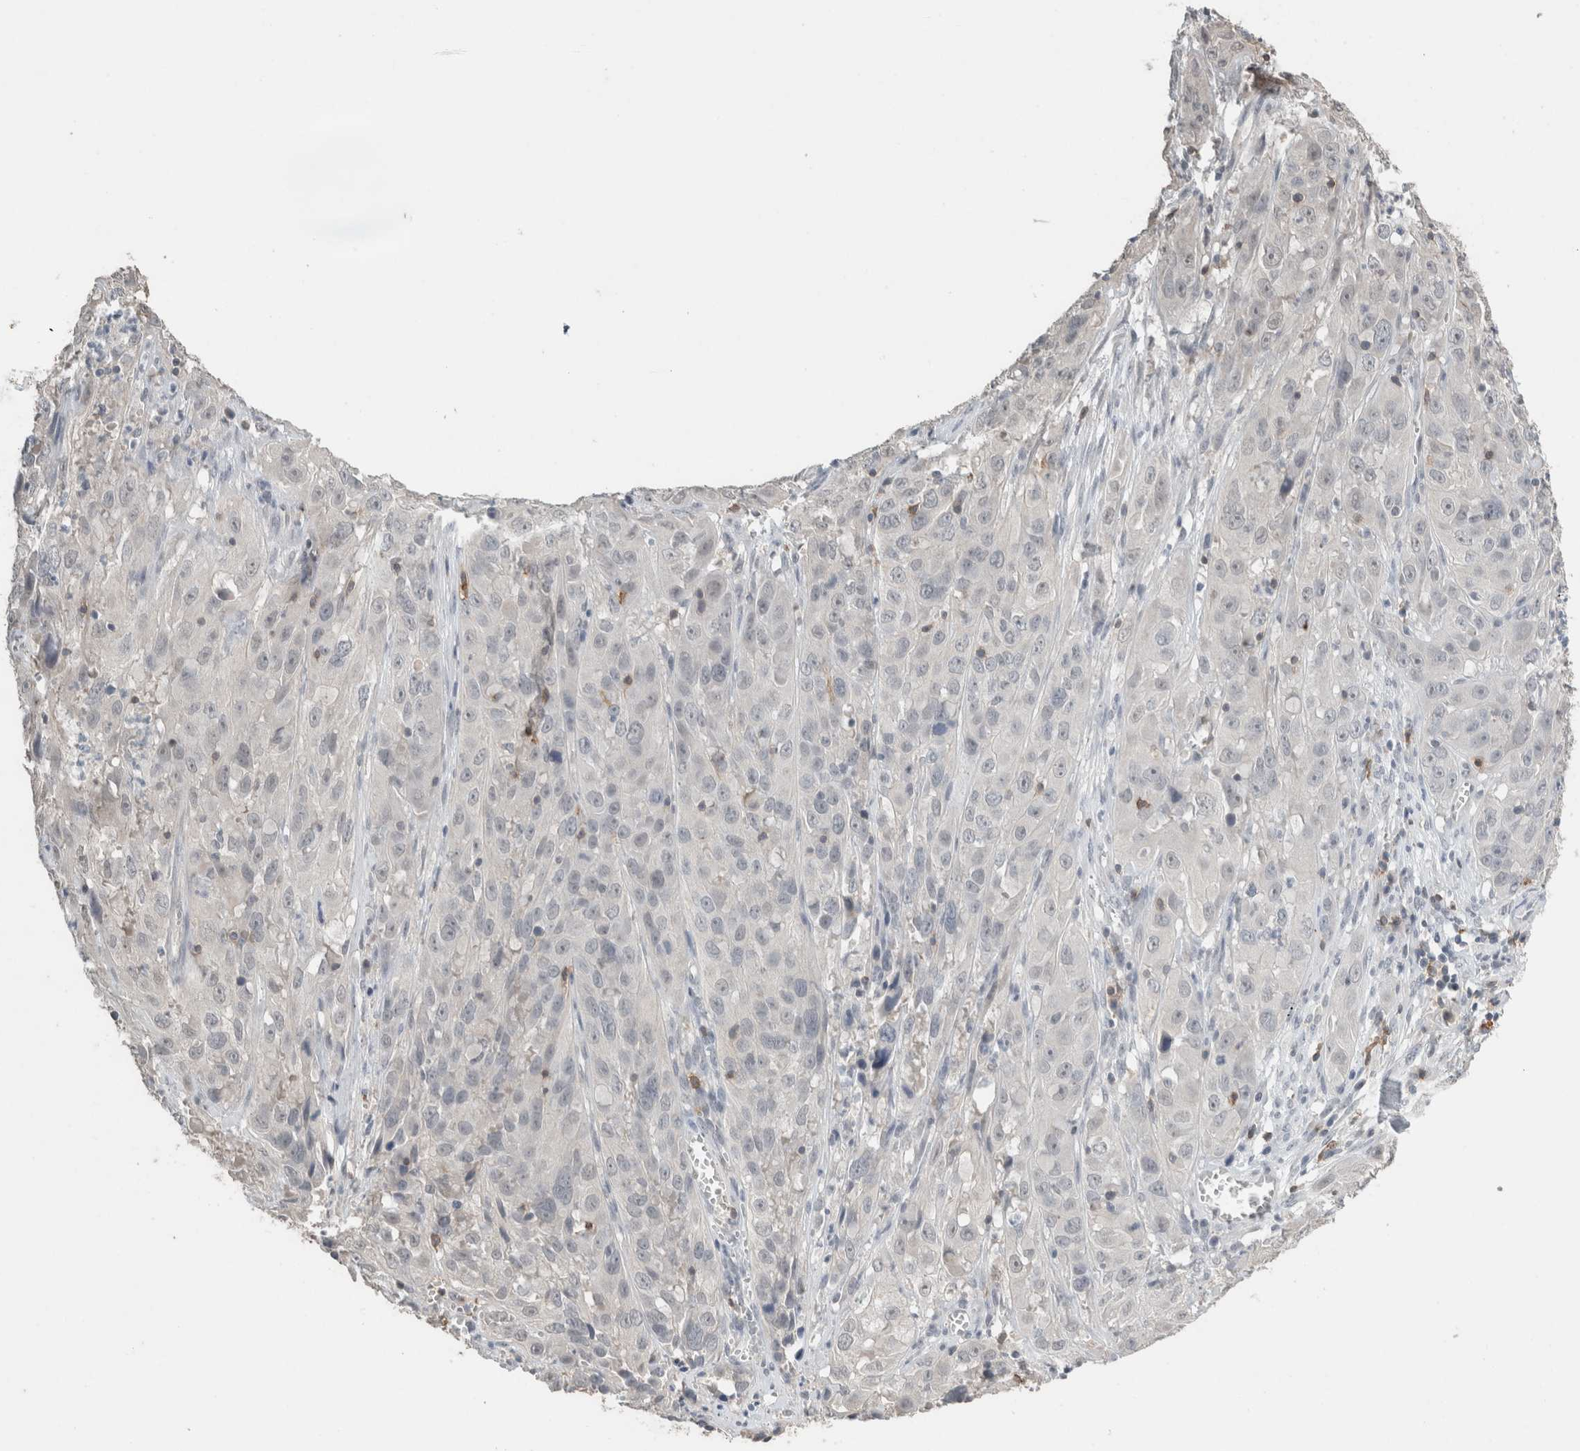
{"staining": {"intensity": "negative", "quantity": "none", "location": "none"}, "tissue": "cervical cancer", "cell_type": "Tumor cells", "image_type": "cancer", "snomed": [{"axis": "morphology", "description": "Squamous cell carcinoma, NOS"}, {"axis": "topography", "description": "Cervix"}], "caption": "Squamous cell carcinoma (cervical) stained for a protein using immunohistochemistry (IHC) displays no positivity tumor cells.", "gene": "TRAT1", "patient": {"sex": "female", "age": 32}}